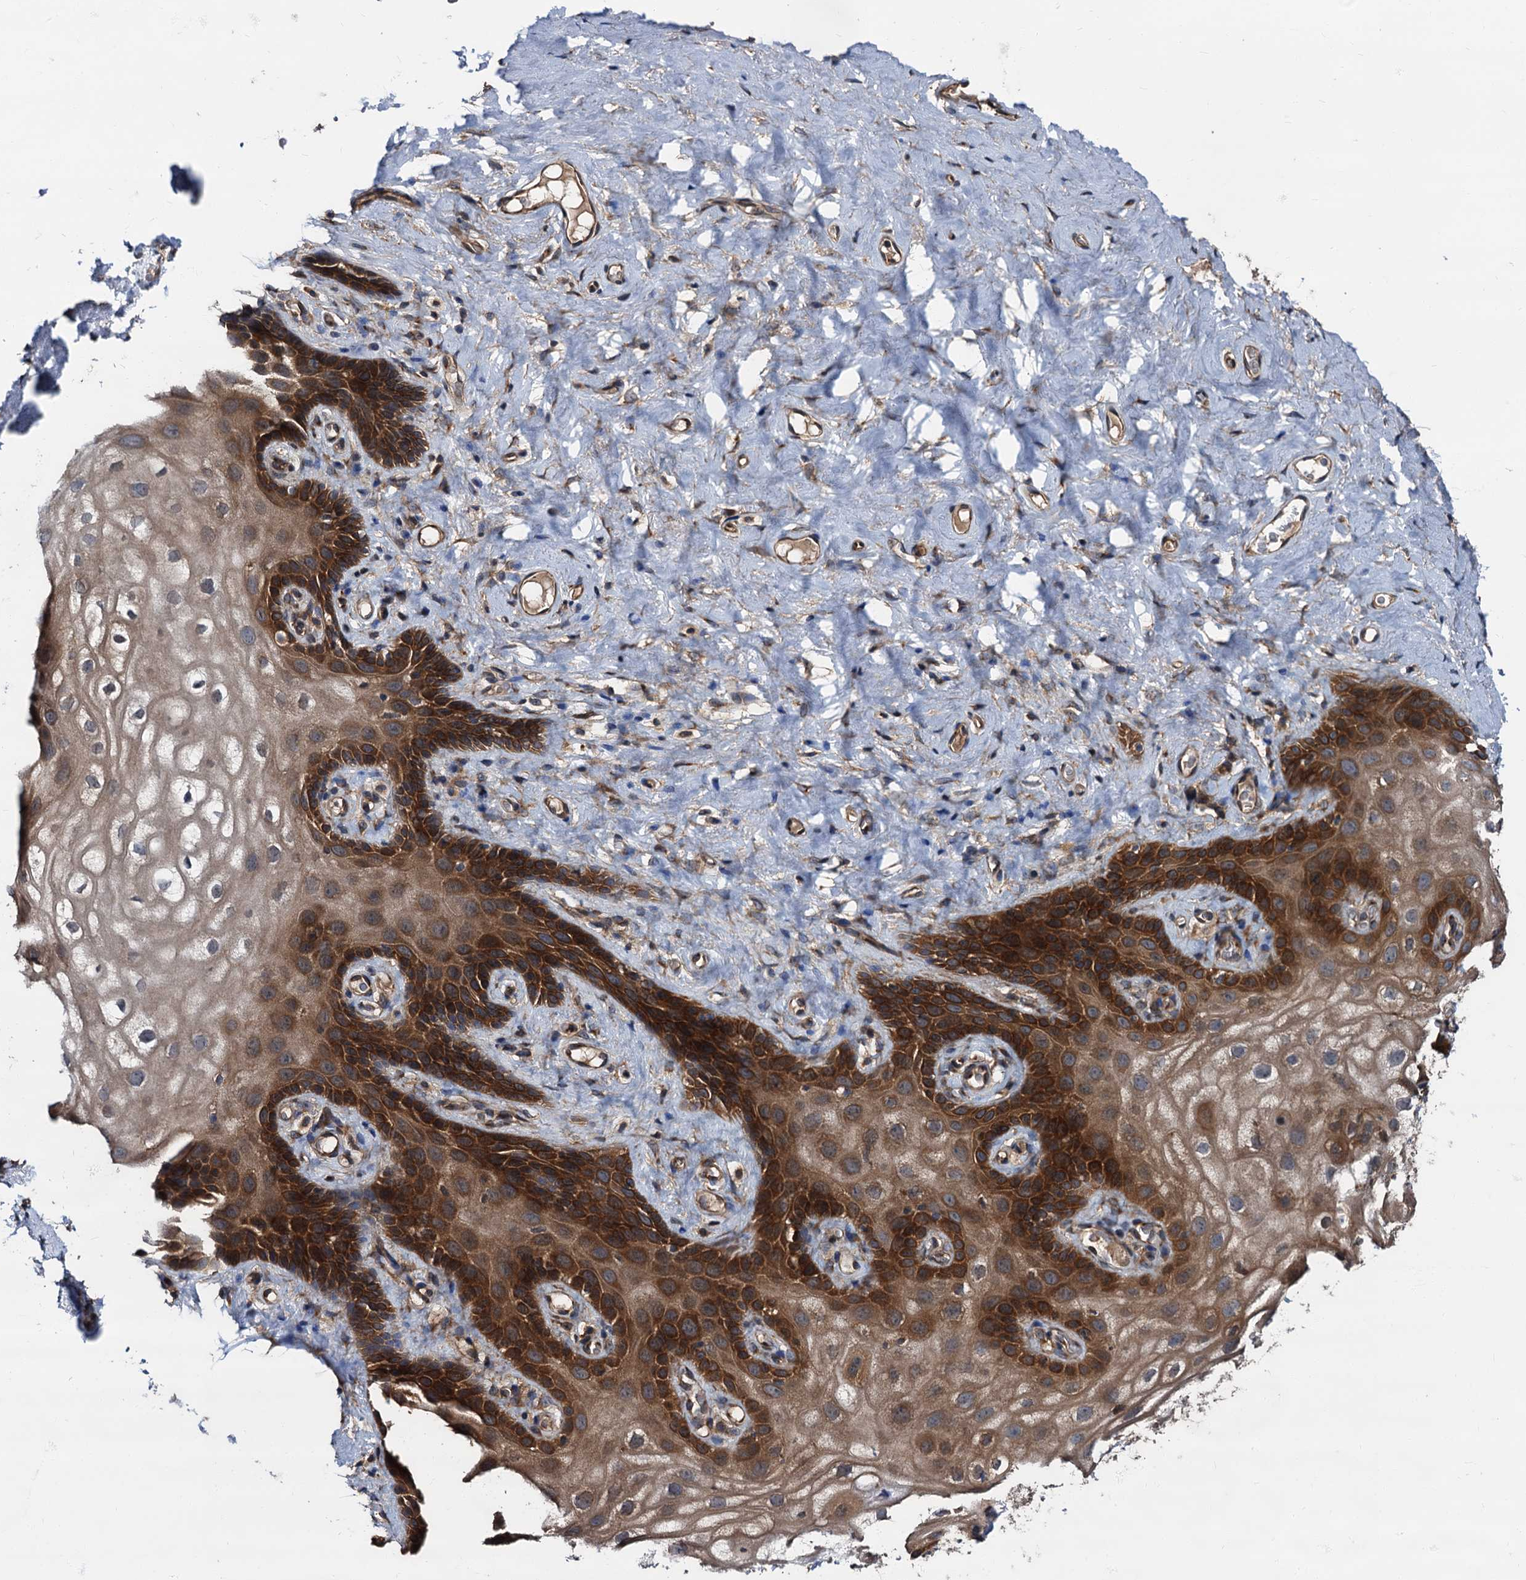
{"staining": {"intensity": "strong", "quantity": ">75%", "location": "cytoplasmic/membranous"}, "tissue": "vagina", "cell_type": "Squamous epithelial cells", "image_type": "normal", "snomed": [{"axis": "morphology", "description": "Normal tissue, NOS"}, {"axis": "topography", "description": "Vagina"}], "caption": "Vagina stained with DAB (3,3'-diaminobenzidine) immunohistochemistry (IHC) demonstrates high levels of strong cytoplasmic/membranous staining in approximately >75% of squamous epithelial cells.", "gene": "PEX5", "patient": {"sex": "female", "age": 68}}